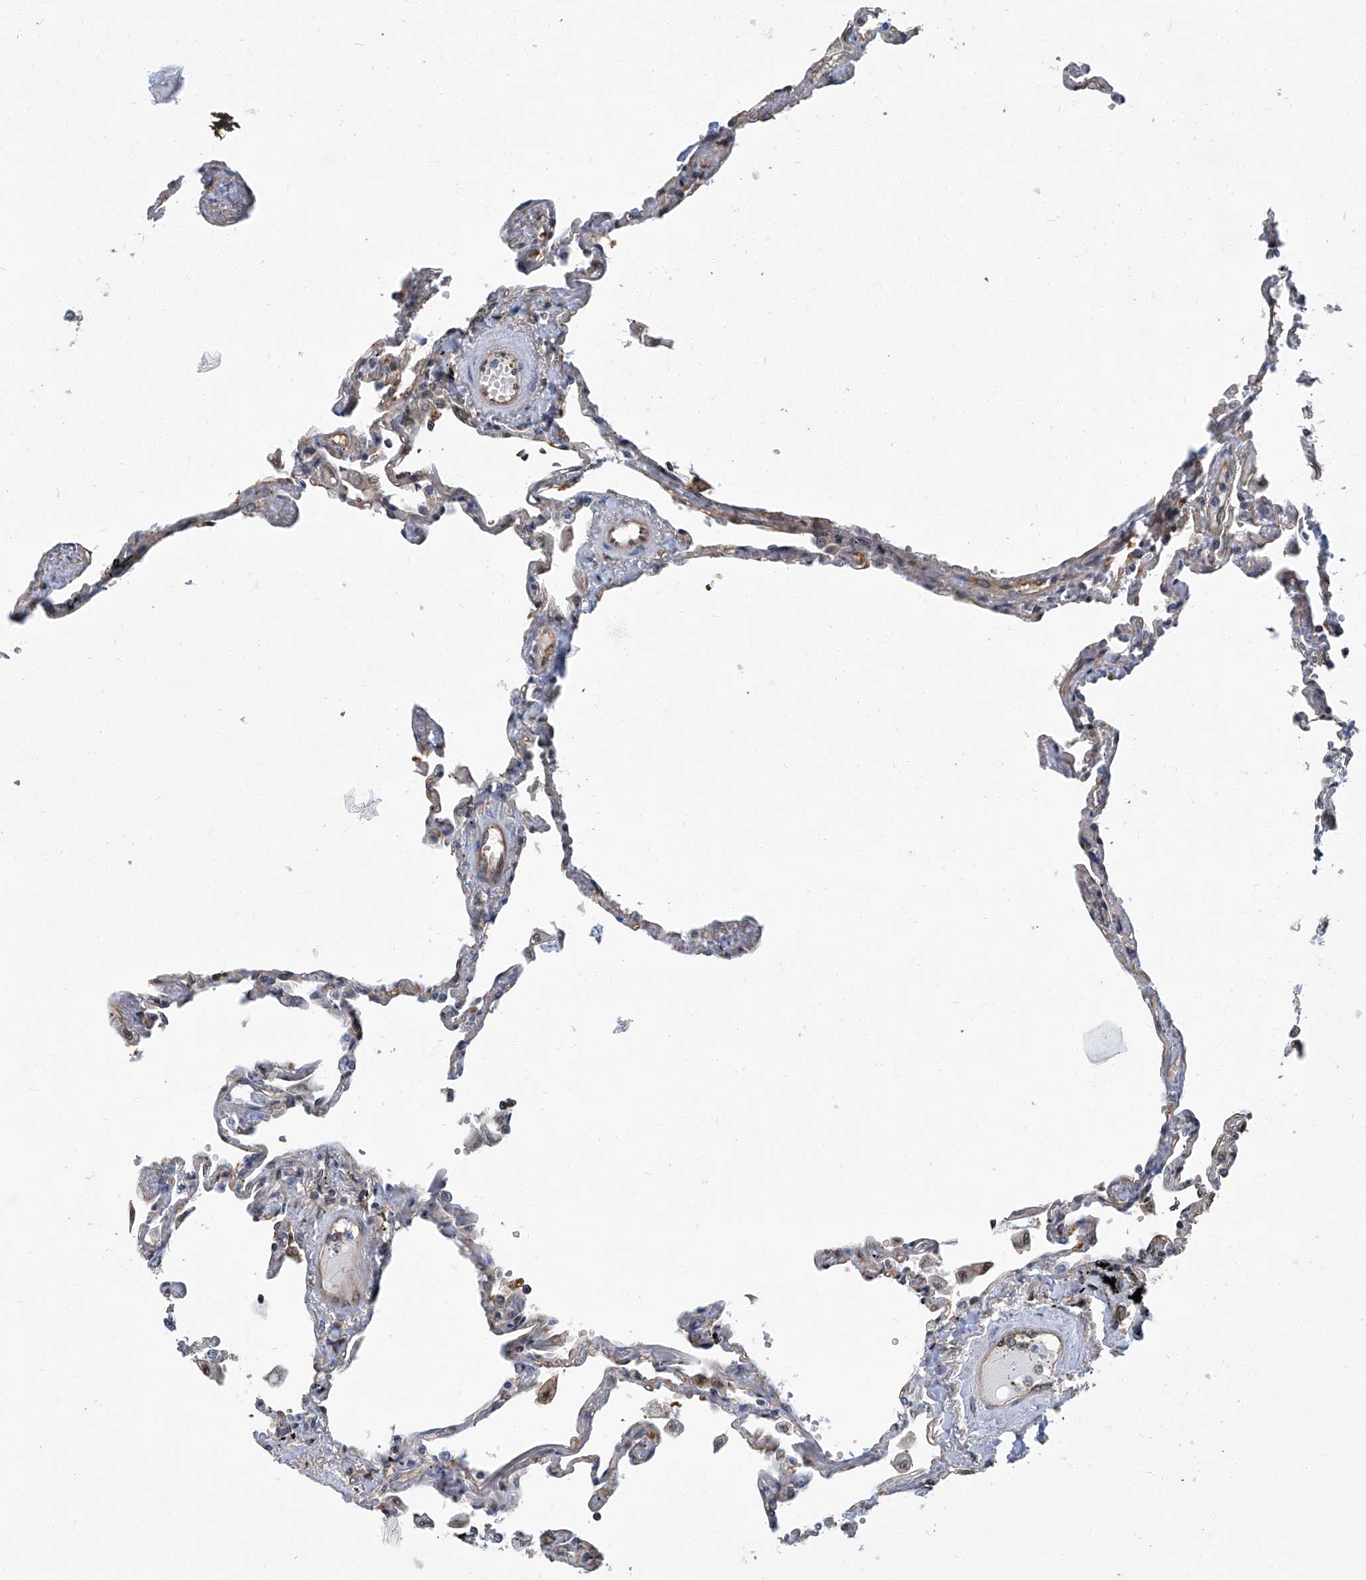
{"staining": {"intensity": "weak", "quantity": "25%-75%", "location": "cytoplasmic/membranous"}, "tissue": "lung", "cell_type": "Alveolar cells", "image_type": "normal", "snomed": [{"axis": "morphology", "description": "Normal tissue, NOS"}, {"axis": "topography", "description": "Lung"}], "caption": "Lung stained for a protein exhibits weak cytoplasmic/membranous positivity in alveolar cells. (DAB (3,3'-diaminobenzidine) IHC with brightfield microscopy, high magnification).", "gene": "PSMB10", "patient": {"sex": "female", "age": 67}}